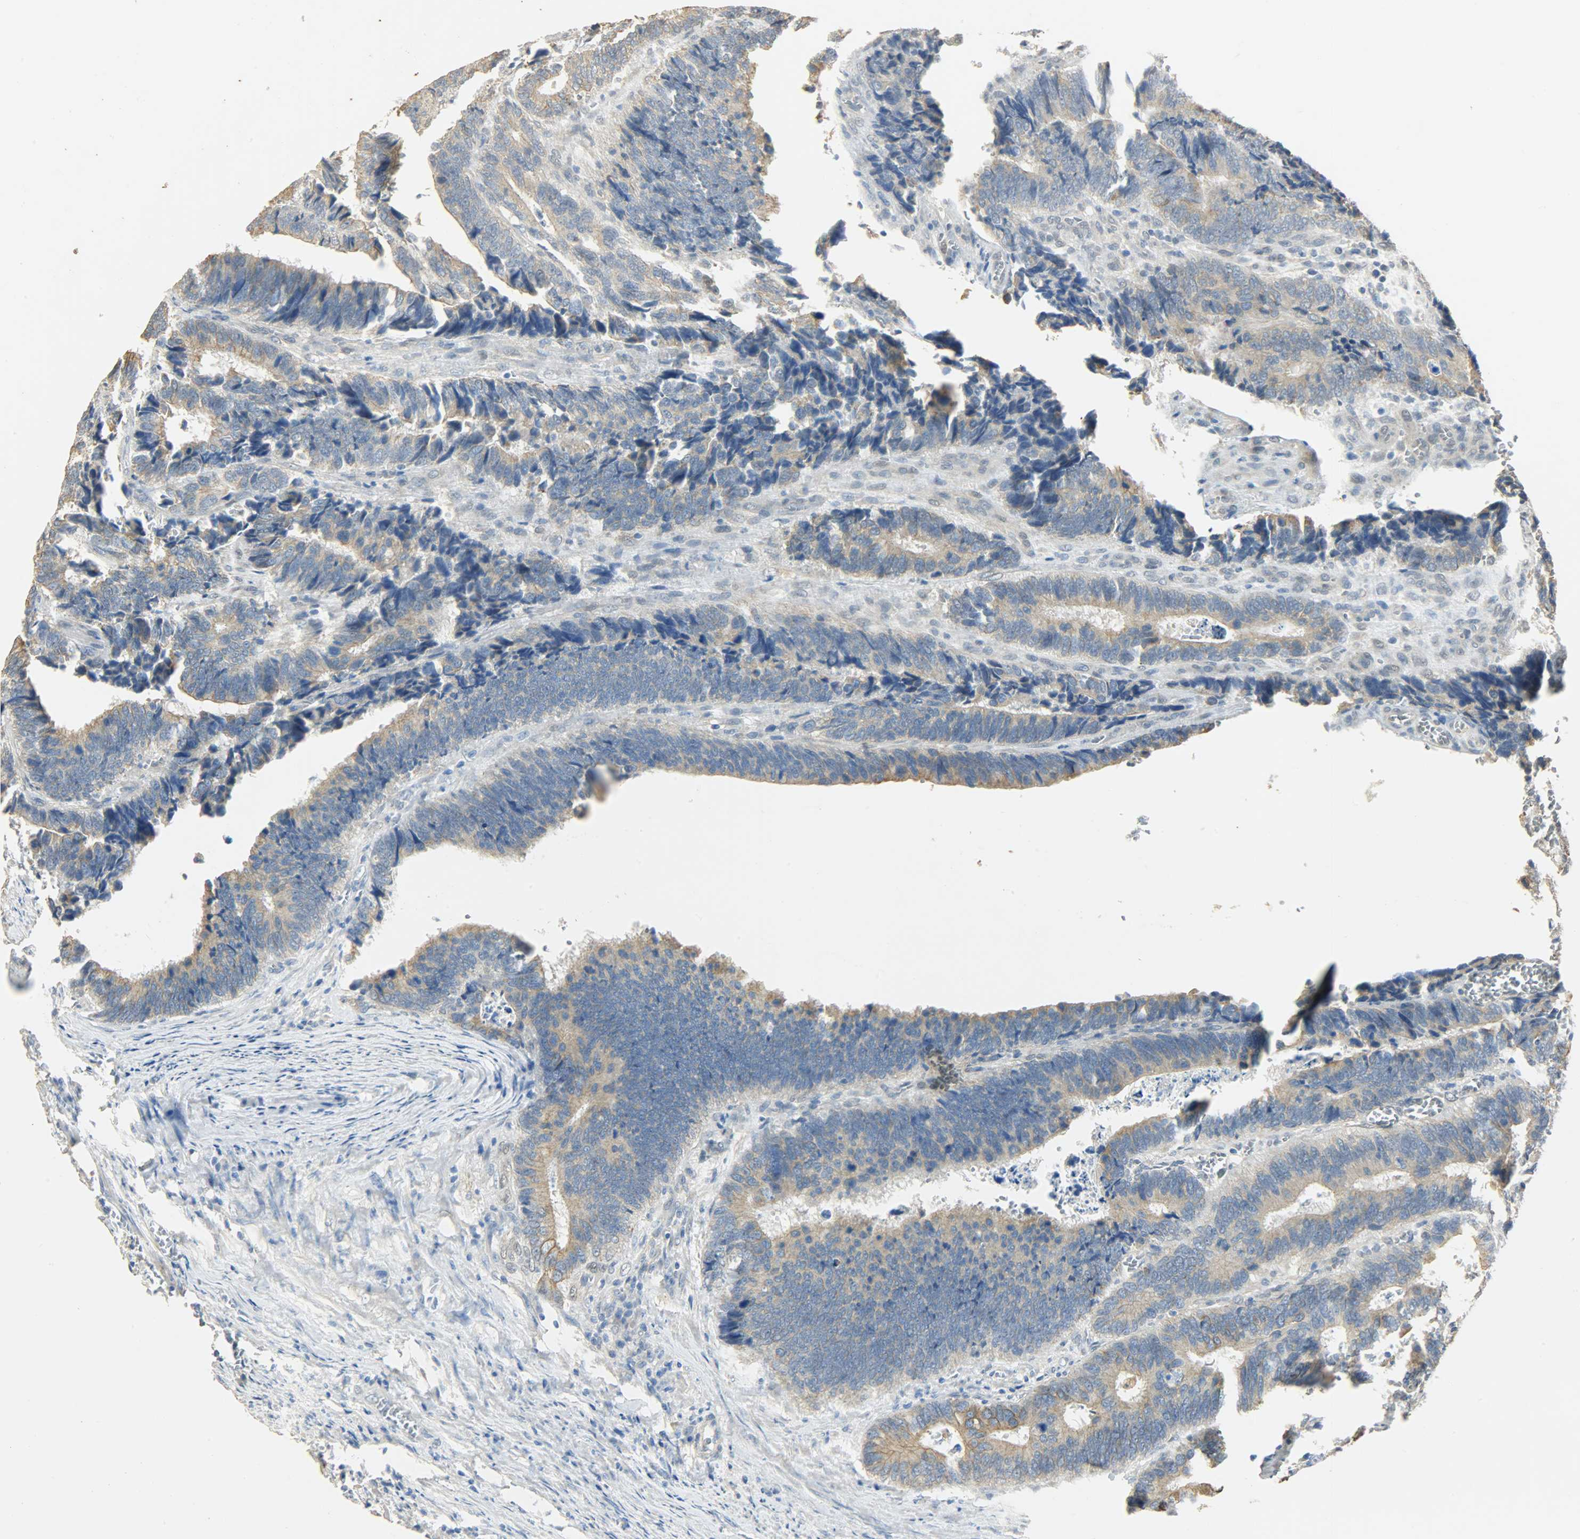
{"staining": {"intensity": "moderate", "quantity": "25%-75%", "location": "cytoplasmic/membranous"}, "tissue": "colorectal cancer", "cell_type": "Tumor cells", "image_type": "cancer", "snomed": [{"axis": "morphology", "description": "Adenocarcinoma, NOS"}, {"axis": "topography", "description": "Colon"}], "caption": "Brown immunohistochemical staining in human adenocarcinoma (colorectal) shows moderate cytoplasmic/membranous expression in about 25%-75% of tumor cells.", "gene": "USP13", "patient": {"sex": "male", "age": 72}}